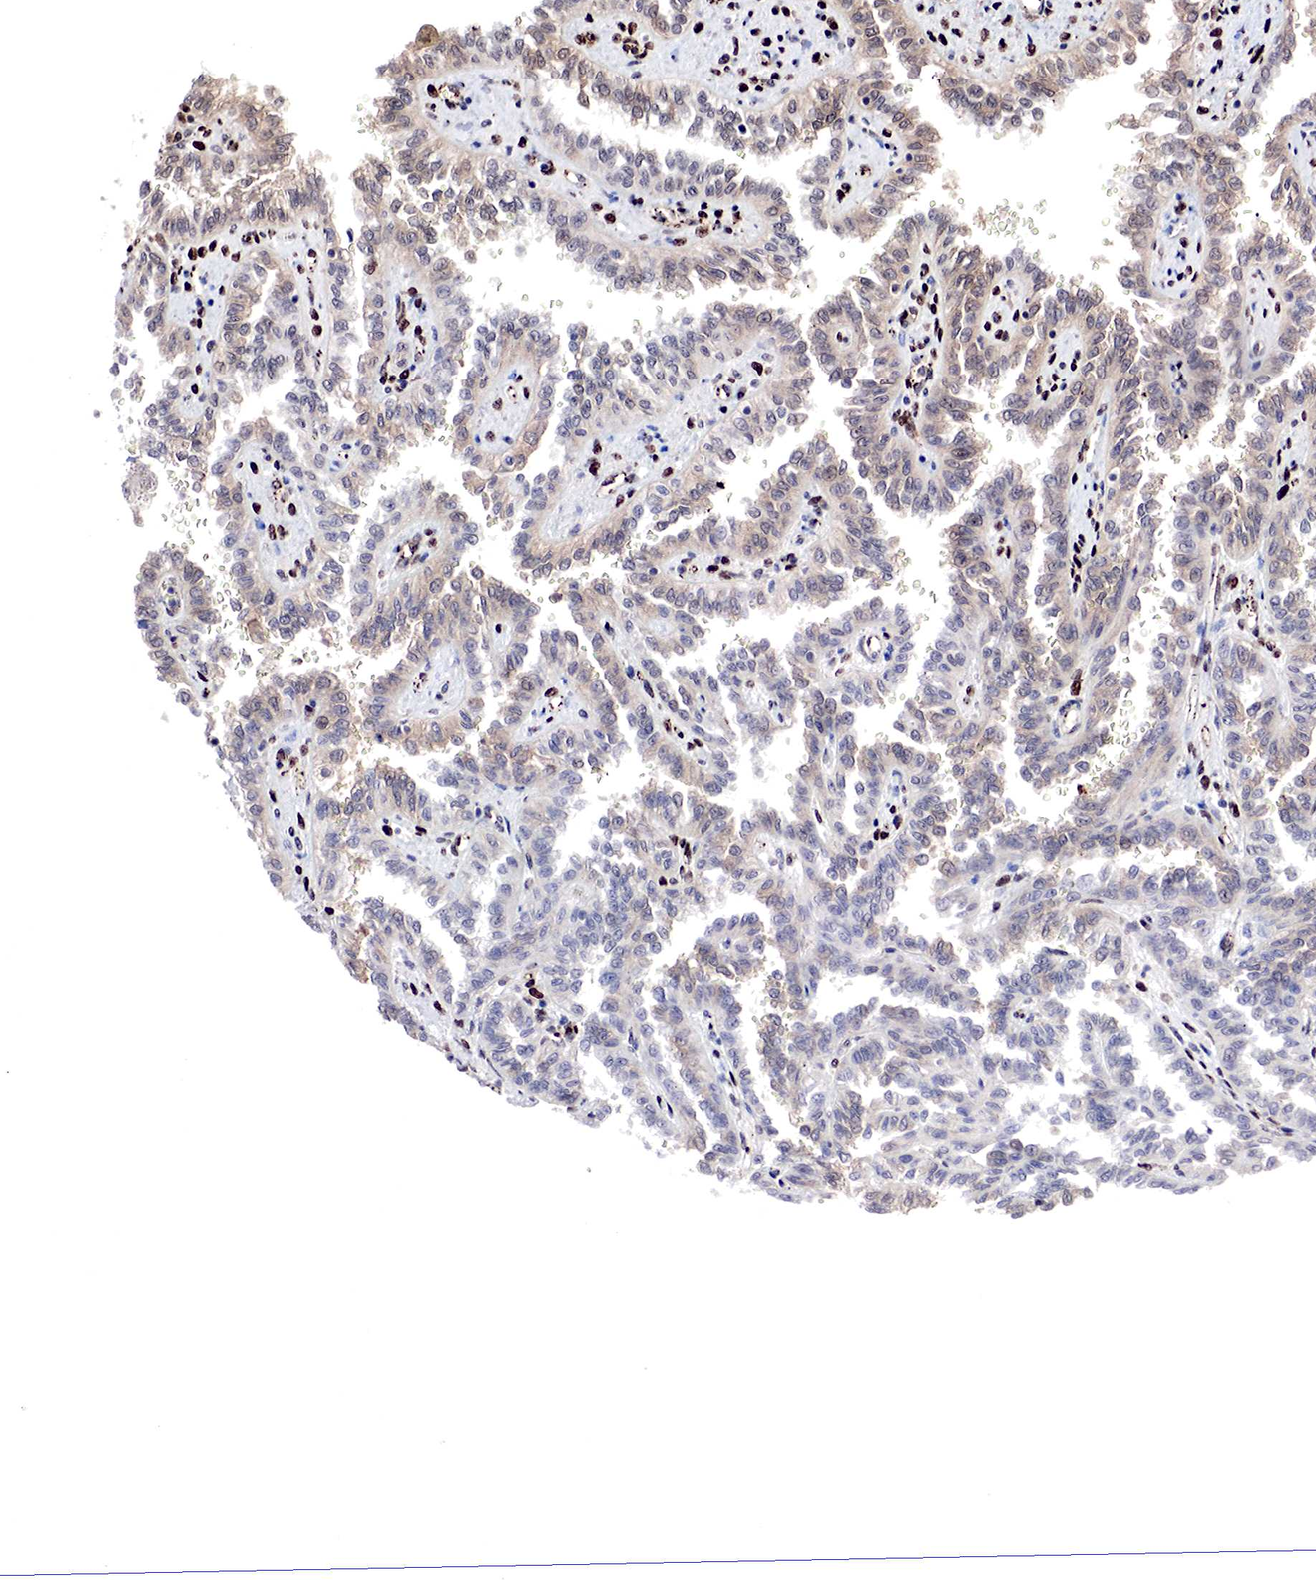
{"staining": {"intensity": "weak", "quantity": "25%-75%", "location": "cytoplasmic/membranous"}, "tissue": "renal cancer", "cell_type": "Tumor cells", "image_type": "cancer", "snomed": [{"axis": "morphology", "description": "Inflammation, NOS"}, {"axis": "morphology", "description": "Adenocarcinoma, NOS"}, {"axis": "topography", "description": "Kidney"}], "caption": "Protein analysis of renal adenocarcinoma tissue demonstrates weak cytoplasmic/membranous positivity in approximately 25%-75% of tumor cells. (brown staining indicates protein expression, while blue staining denotes nuclei).", "gene": "DACH2", "patient": {"sex": "male", "age": 68}}